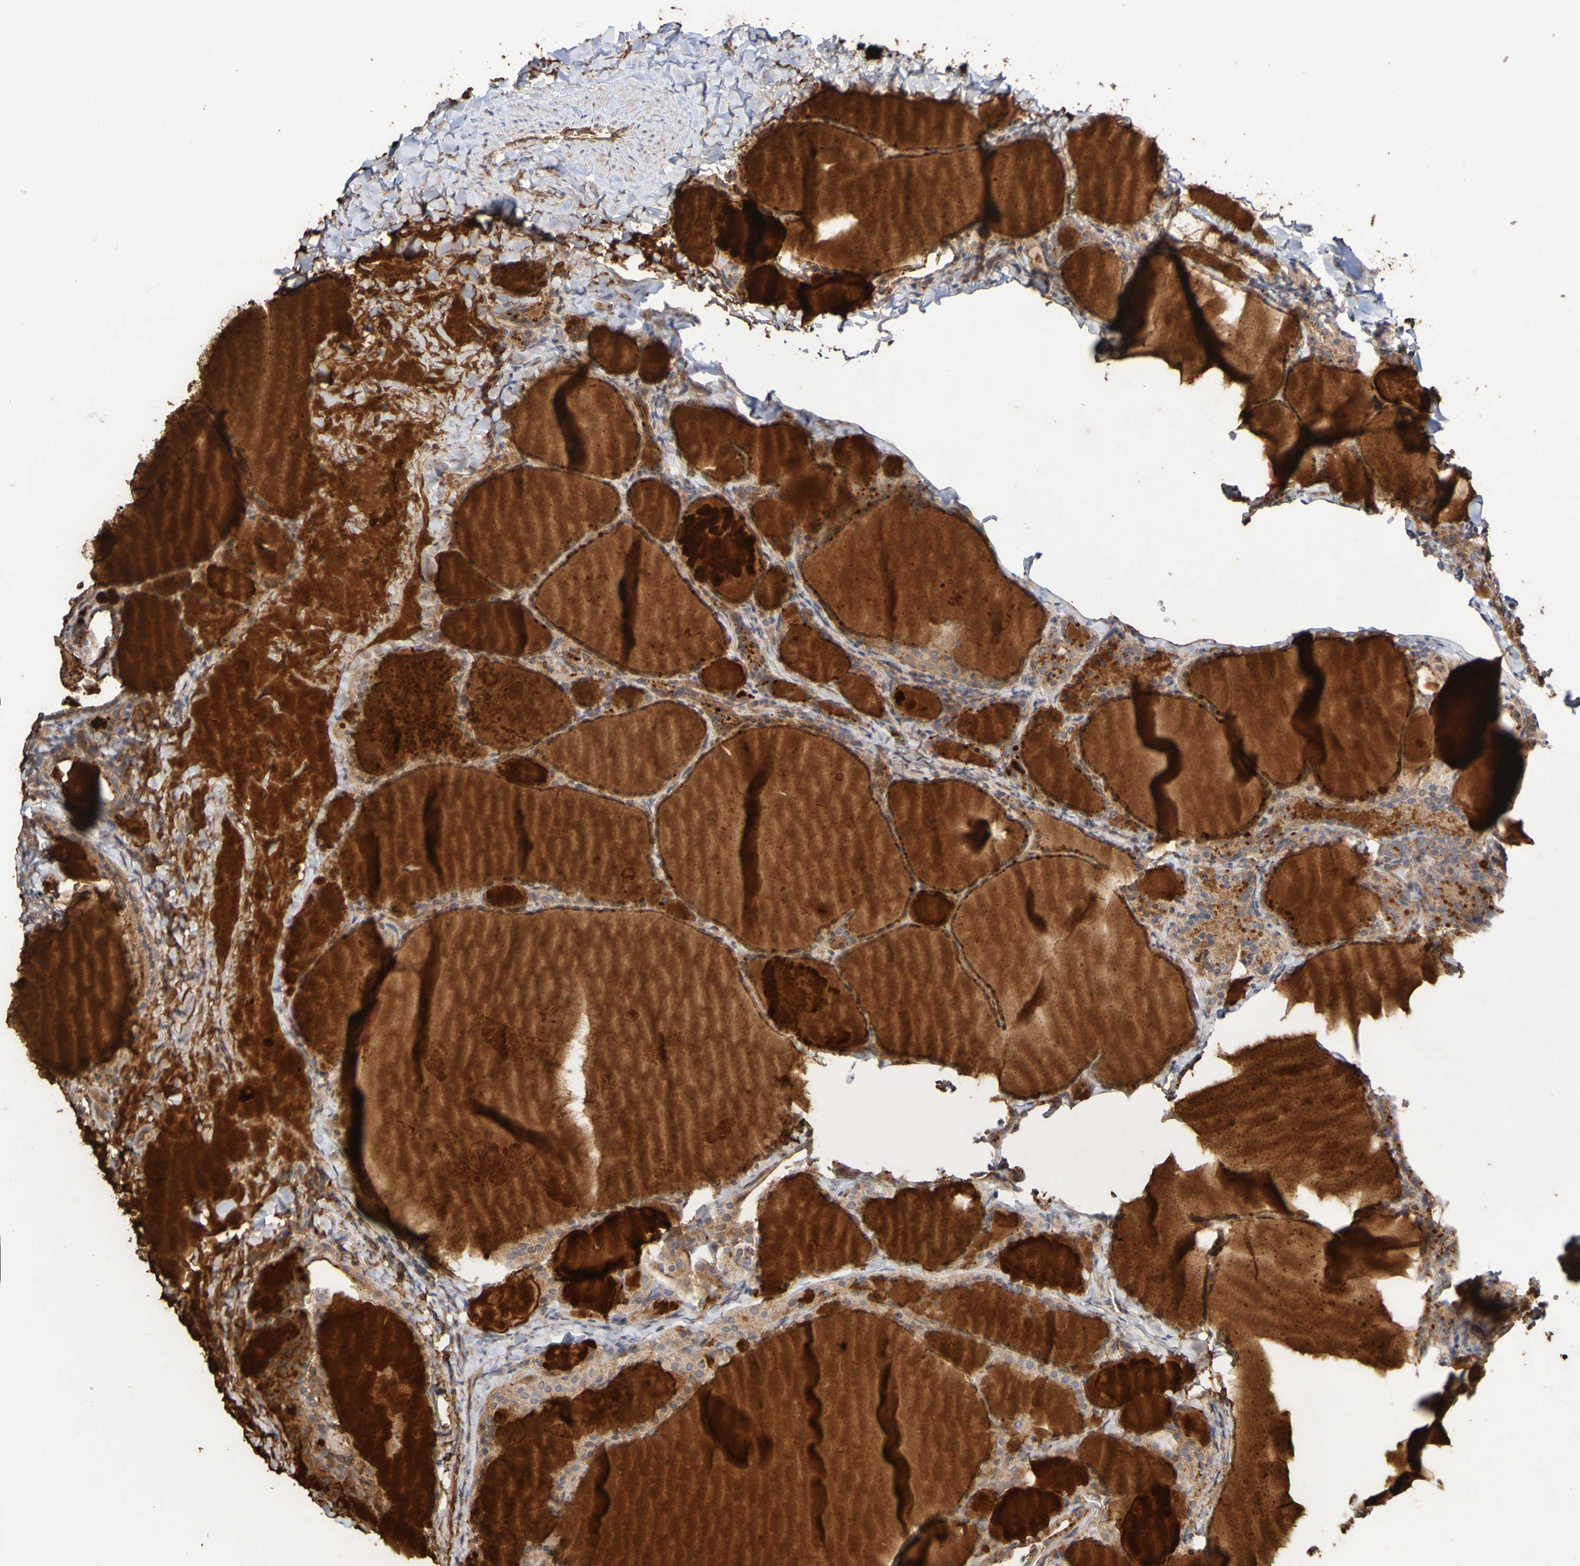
{"staining": {"intensity": "moderate", "quantity": ">75%", "location": "cytoplasmic/membranous"}, "tissue": "thyroid cancer", "cell_type": "Tumor cells", "image_type": "cancer", "snomed": [{"axis": "morphology", "description": "Papillary adenocarcinoma, NOS"}, {"axis": "topography", "description": "Thyroid gland"}], "caption": "A photomicrograph of thyroid cancer stained for a protein shows moderate cytoplasmic/membranous brown staining in tumor cells. The protein of interest is shown in brown color, while the nuclei are stained blue.", "gene": "UCN", "patient": {"sex": "female", "age": 42}}